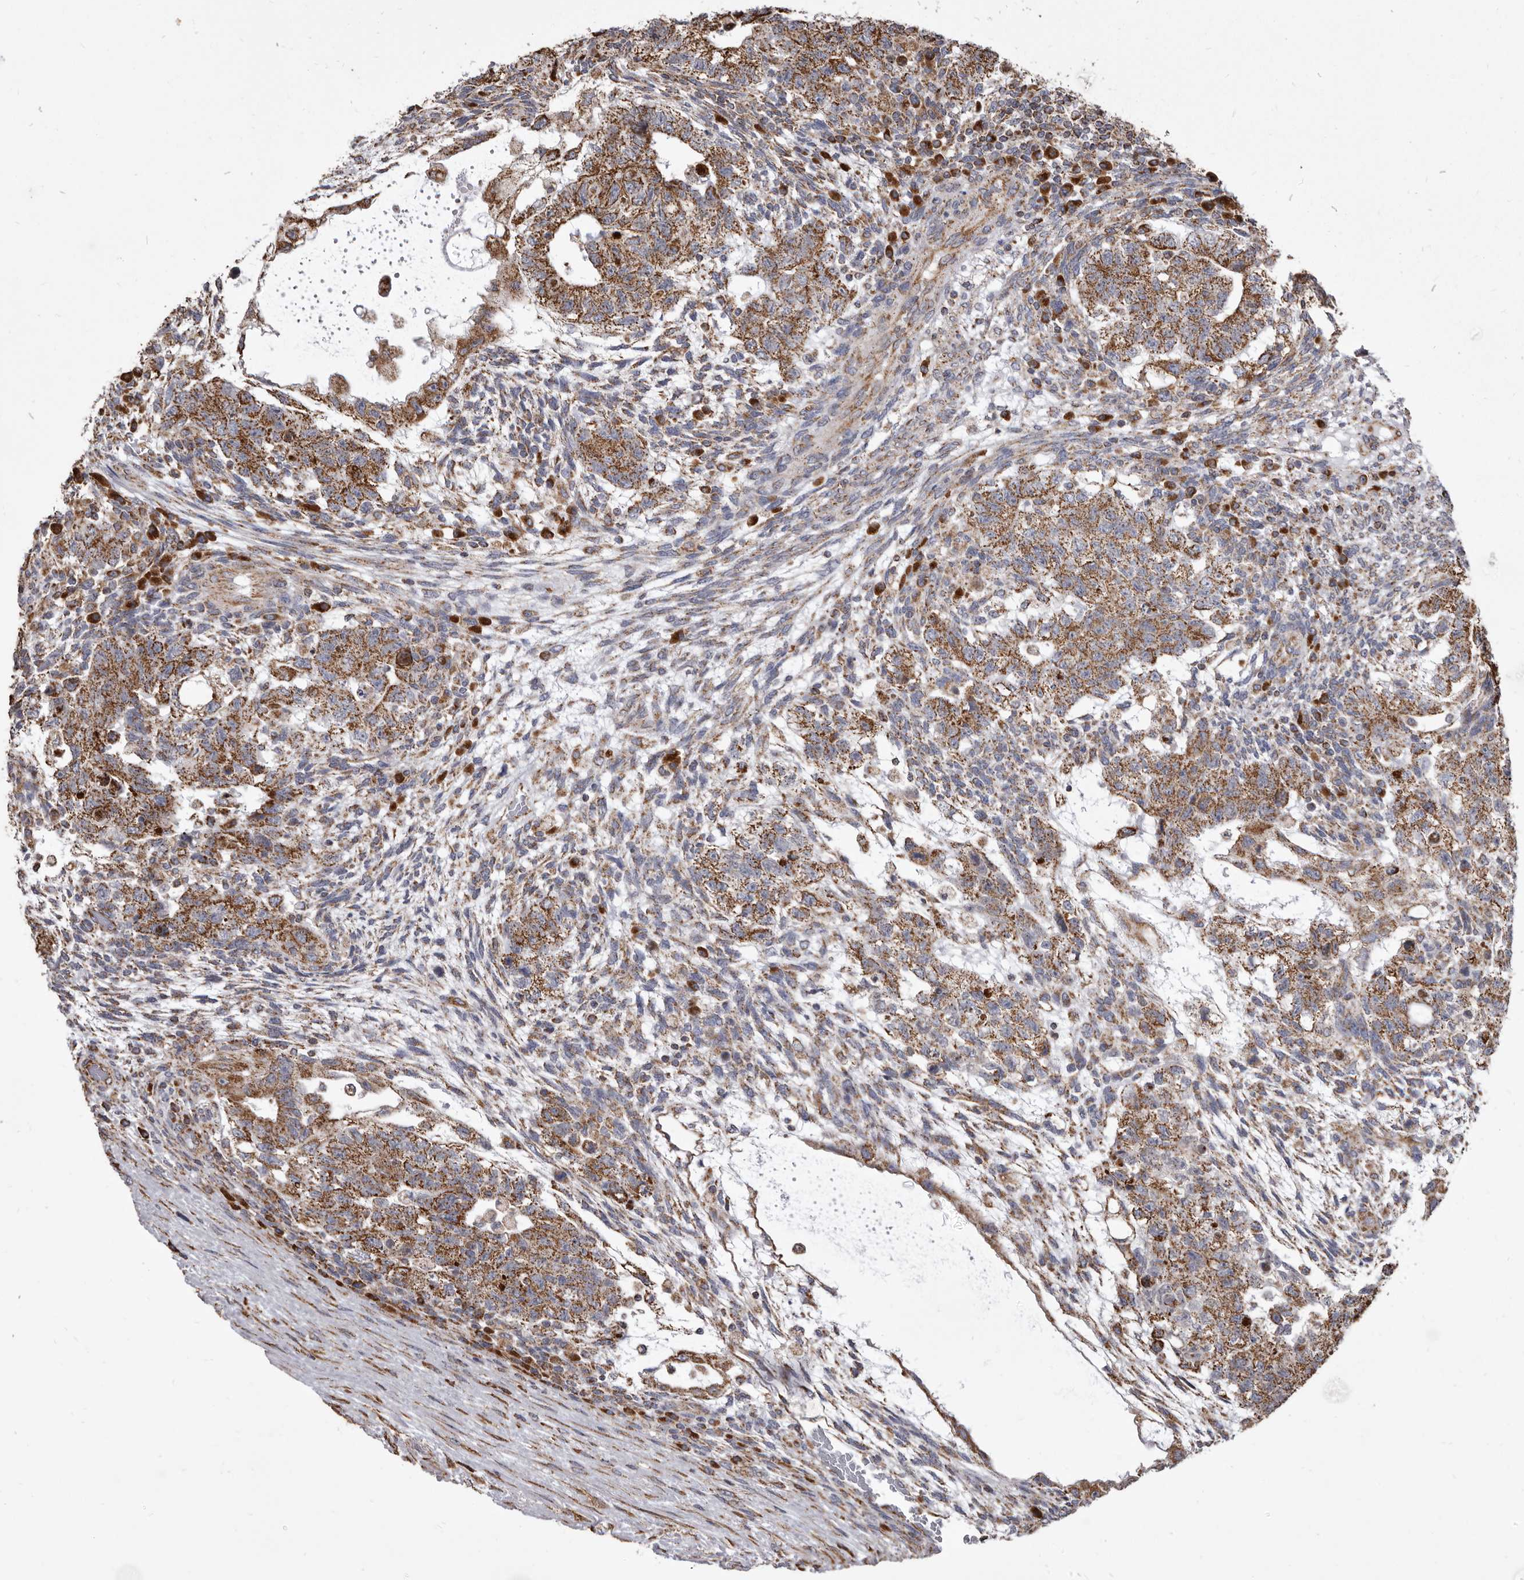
{"staining": {"intensity": "moderate", "quantity": ">75%", "location": "cytoplasmic/membranous"}, "tissue": "testis cancer", "cell_type": "Tumor cells", "image_type": "cancer", "snomed": [{"axis": "morphology", "description": "Normal tissue, NOS"}, {"axis": "morphology", "description": "Carcinoma, Embryonal, NOS"}, {"axis": "topography", "description": "Testis"}], "caption": "Immunohistochemical staining of embryonal carcinoma (testis) demonstrates medium levels of moderate cytoplasmic/membranous expression in about >75% of tumor cells. (Brightfield microscopy of DAB IHC at high magnification).", "gene": "CDK5RAP3", "patient": {"sex": "male", "age": 36}}